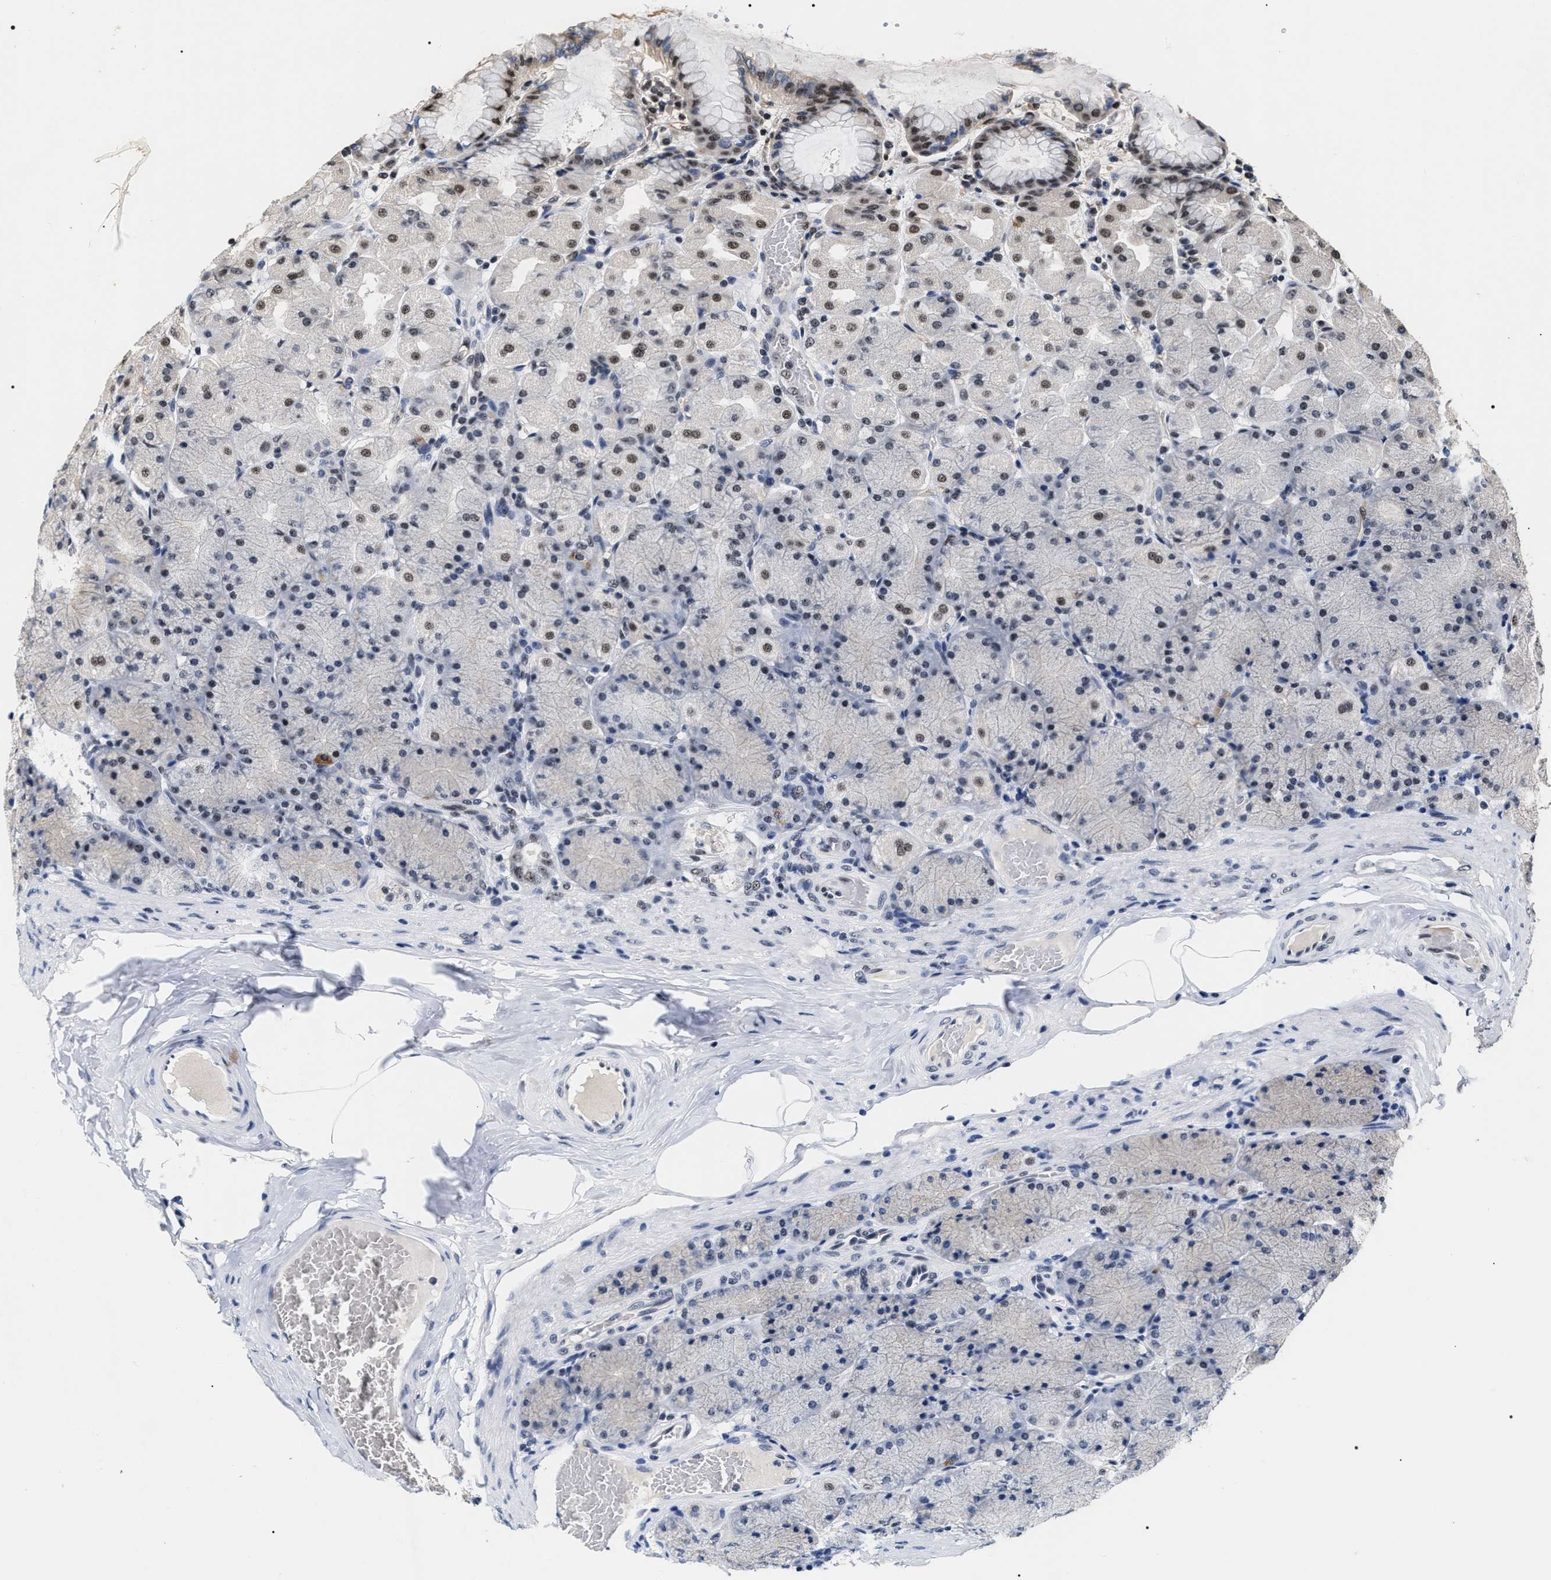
{"staining": {"intensity": "moderate", "quantity": "<25%", "location": "nuclear"}, "tissue": "stomach", "cell_type": "Glandular cells", "image_type": "normal", "snomed": [{"axis": "morphology", "description": "Normal tissue, NOS"}, {"axis": "topography", "description": "Stomach, upper"}], "caption": "Moderate nuclear protein expression is seen in about <25% of glandular cells in stomach.", "gene": "RRP1B", "patient": {"sex": "female", "age": 56}}